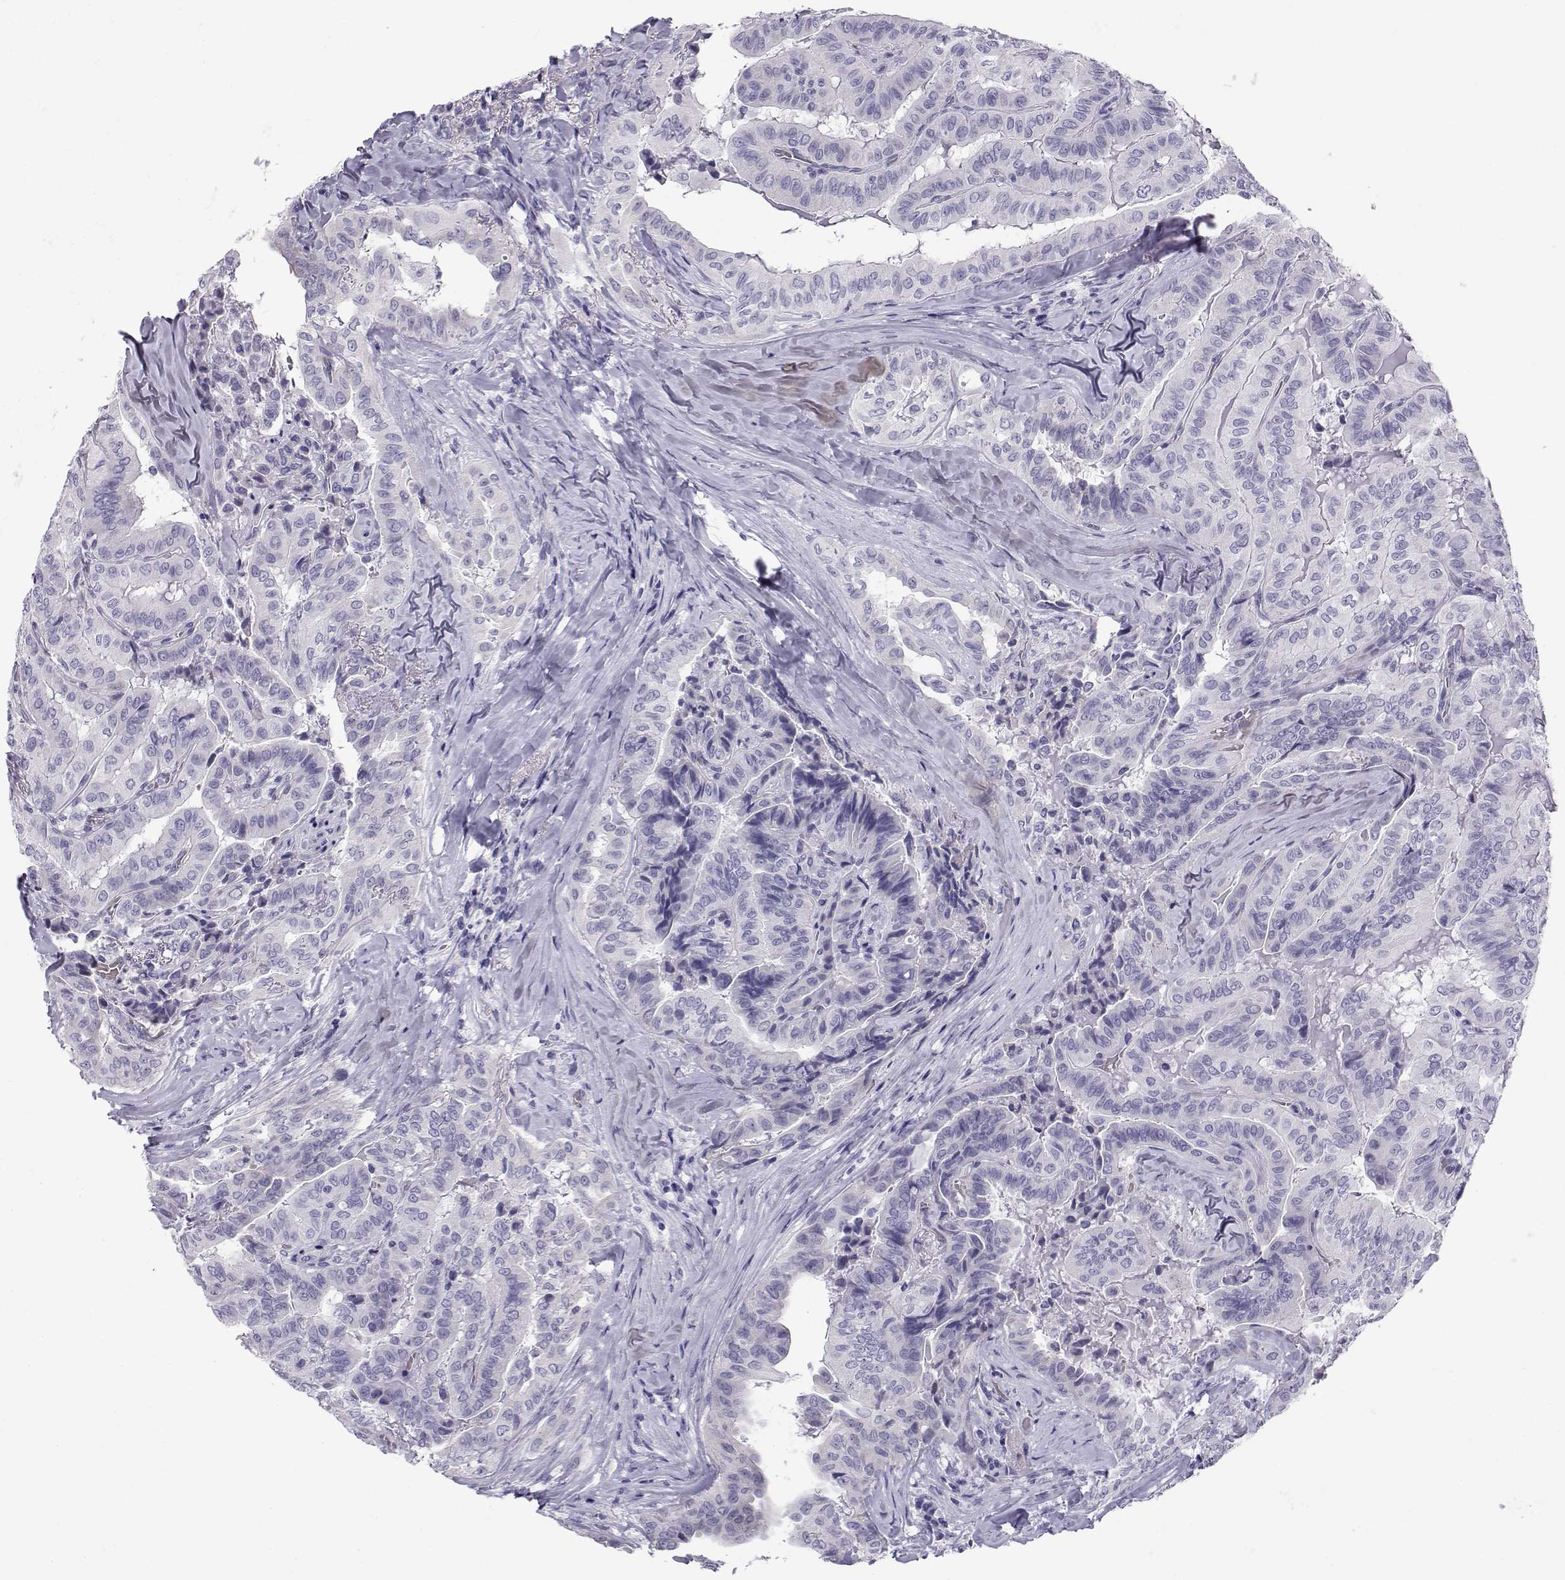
{"staining": {"intensity": "negative", "quantity": "none", "location": "none"}, "tissue": "thyroid cancer", "cell_type": "Tumor cells", "image_type": "cancer", "snomed": [{"axis": "morphology", "description": "Papillary adenocarcinoma, NOS"}, {"axis": "topography", "description": "Thyroid gland"}], "caption": "Papillary adenocarcinoma (thyroid) stained for a protein using immunohistochemistry (IHC) shows no positivity tumor cells.", "gene": "RNASE12", "patient": {"sex": "female", "age": 68}}